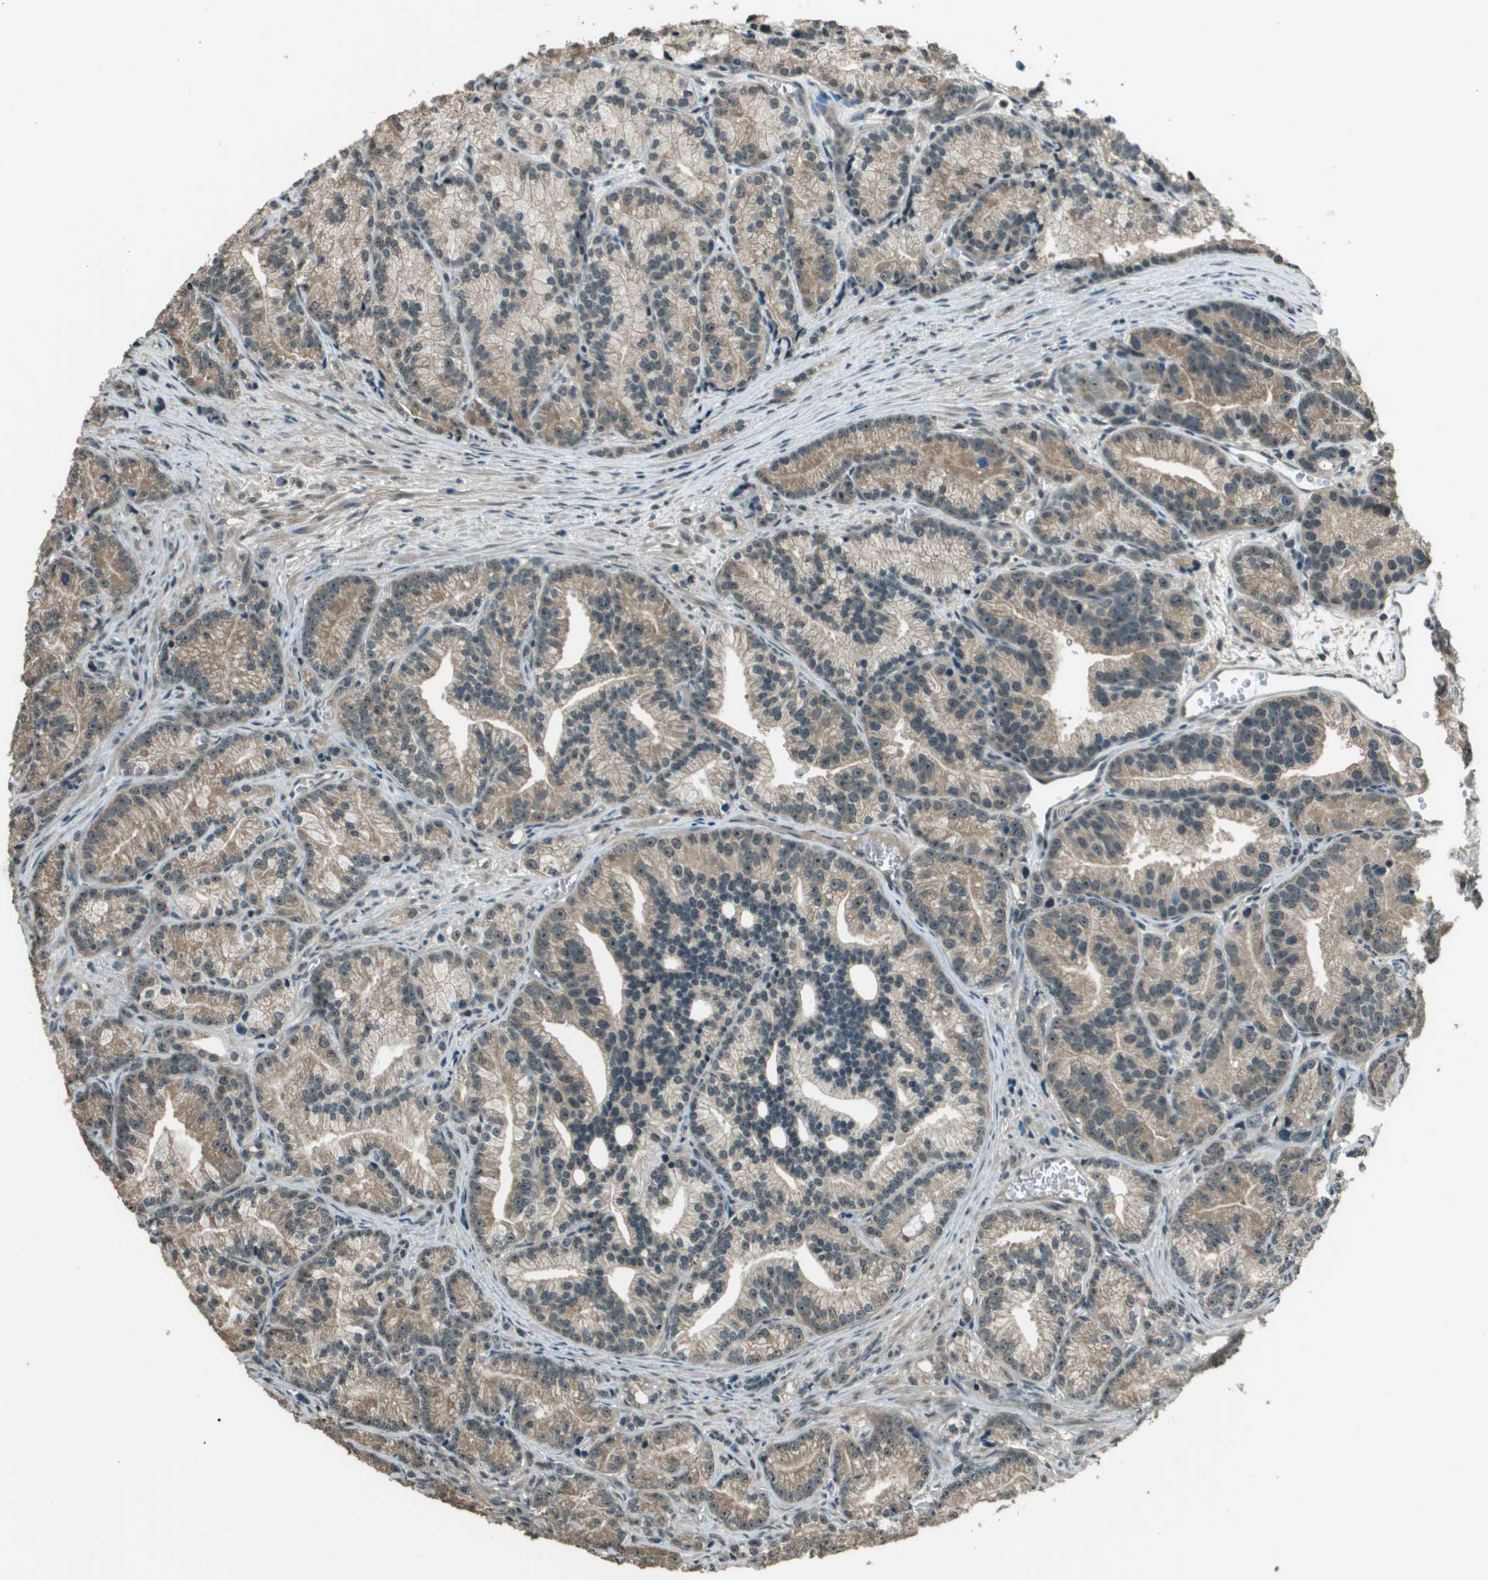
{"staining": {"intensity": "moderate", "quantity": ">75%", "location": "cytoplasmic/membranous"}, "tissue": "prostate cancer", "cell_type": "Tumor cells", "image_type": "cancer", "snomed": [{"axis": "morphology", "description": "Adenocarcinoma, Low grade"}, {"axis": "topography", "description": "Prostate"}], "caption": "Prostate cancer stained with a protein marker displays moderate staining in tumor cells.", "gene": "SDC3", "patient": {"sex": "male", "age": 89}}